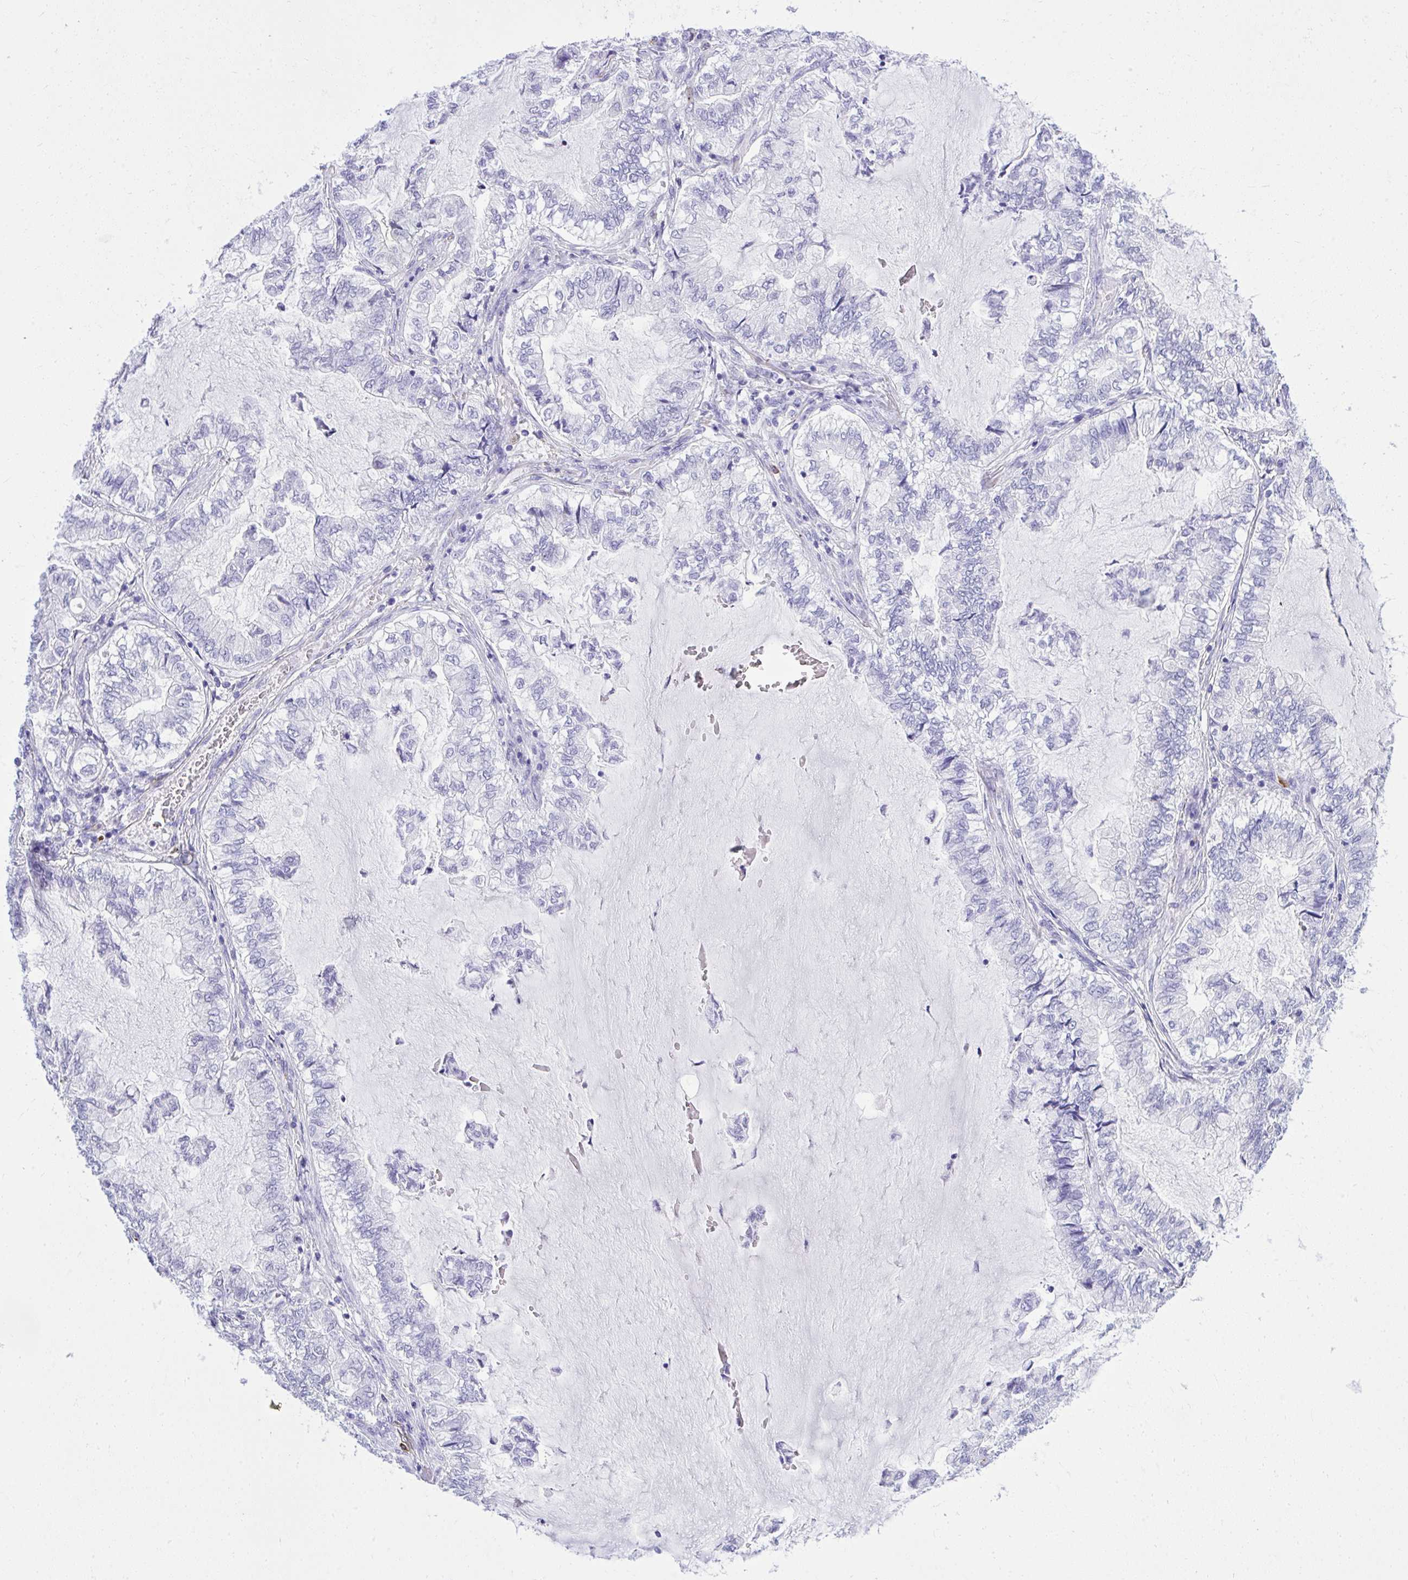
{"staining": {"intensity": "negative", "quantity": "none", "location": "none"}, "tissue": "lung cancer", "cell_type": "Tumor cells", "image_type": "cancer", "snomed": [{"axis": "morphology", "description": "Adenocarcinoma, NOS"}, {"axis": "topography", "description": "Lymph node"}, {"axis": "topography", "description": "Lung"}], "caption": "Tumor cells are negative for brown protein staining in lung adenocarcinoma. (DAB (3,3'-diaminobenzidine) immunohistochemistry visualized using brightfield microscopy, high magnification).", "gene": "PSD", "patient": {"sex": "male", "age": 66}}